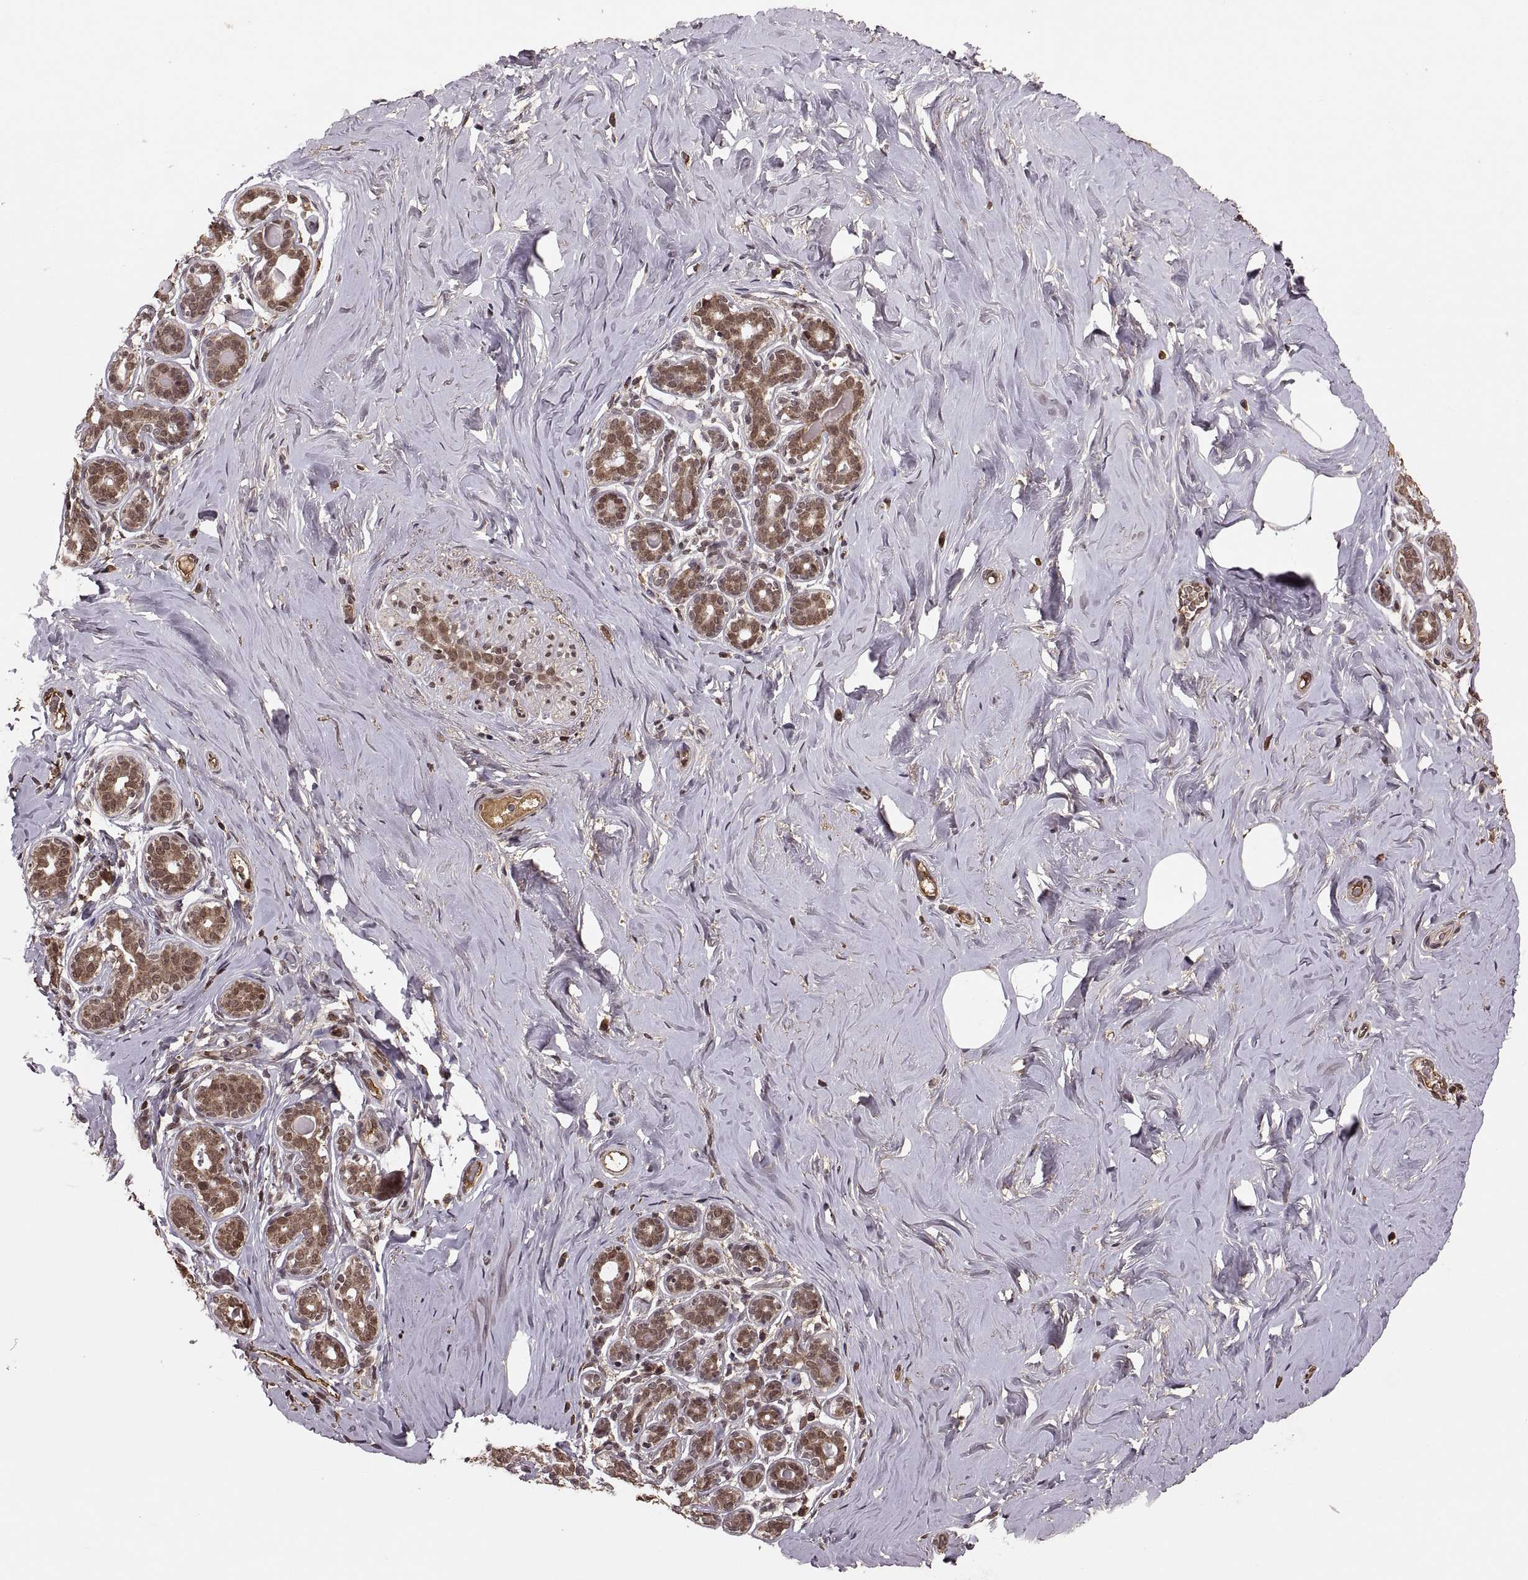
{"staining": {"intensity": "weak", "quantity": ">75%", "location": "cytoplasmic/membranous,nuclear"}, "tissue": "breast", "cell_type": "Adipocytes", "image_type": "normal", "snomed": [{"axis": "morphology", "description": "Normal tissue, NOS"}, {"axis": "topography", "description": "Skin"}, {"axis": "topography", "description": "Breast"}], "caption": "Immunohistochemistry (IHC) histopathology image of normal breast: human breast stained using IHC demonstrates low levels of weak protein expression localized specifically in the cytoplasmic/membranous,nuclear of adipocytes, appearing as a cytoplasmic/membranous,nuclear brown color.", "gene": "RFT1", "patient": {"sex": "female", "age": 43}}